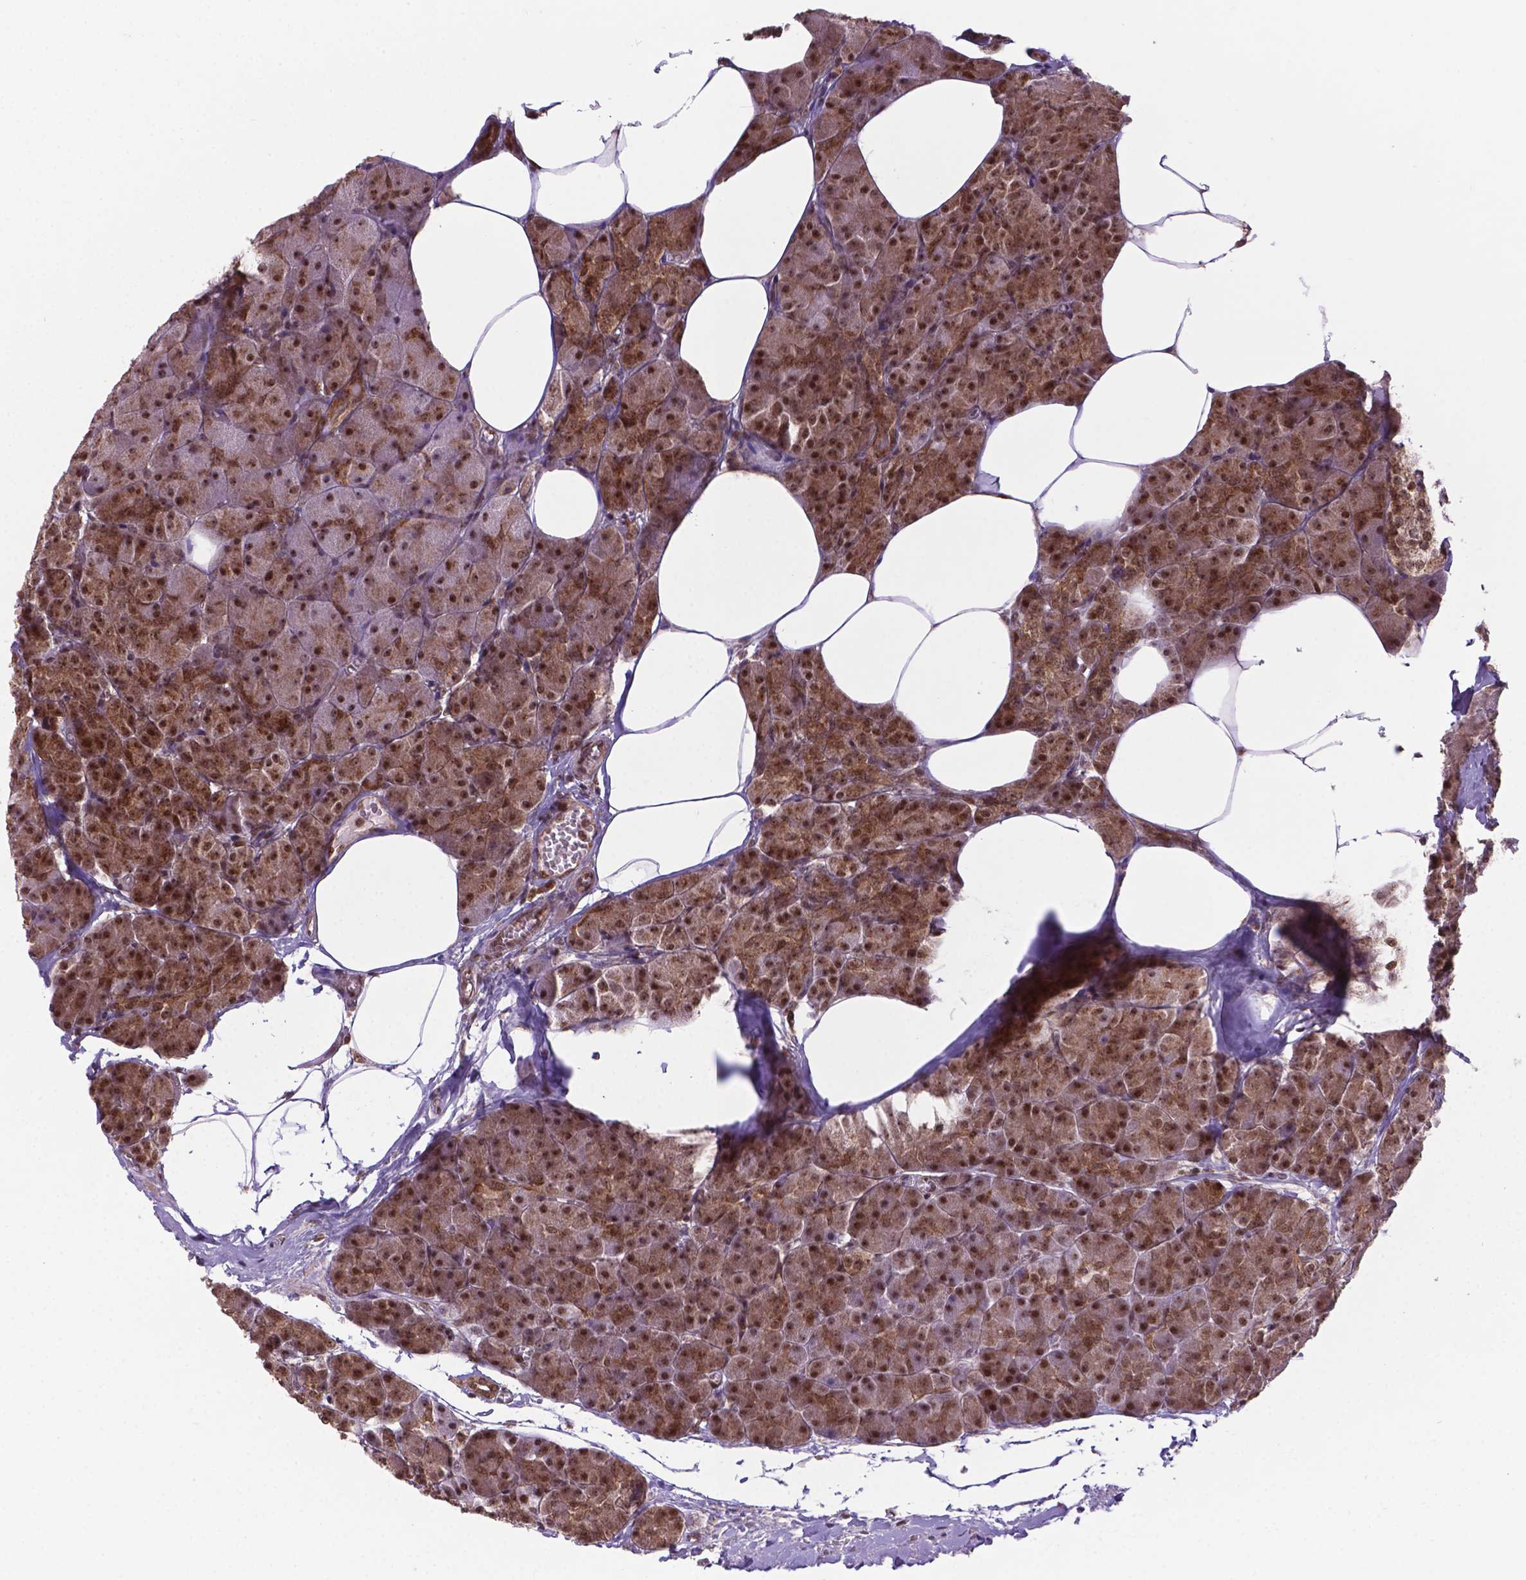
{"staining": {"intensity": "moderate", "quantity": ">75%", "location": "cytoplasmic/membranous,nuclear"}, "tissue": "pancreas", "cell_type": "Exocrine glandular cells", "image_type": "normal", "snomed": [{"axis": "morphology", "description": "Normal tissue, NOS"}, {"axis": "topography", "description": "Pancreas"}], "caption": "Moderate cytoplasmic/membranous,nuclear protein staining is present in approximately >75% of exocrine glandular cells in pancreas.", "gene": "CSNK2A1", "patient": {"sex": "female", "age": 45}}